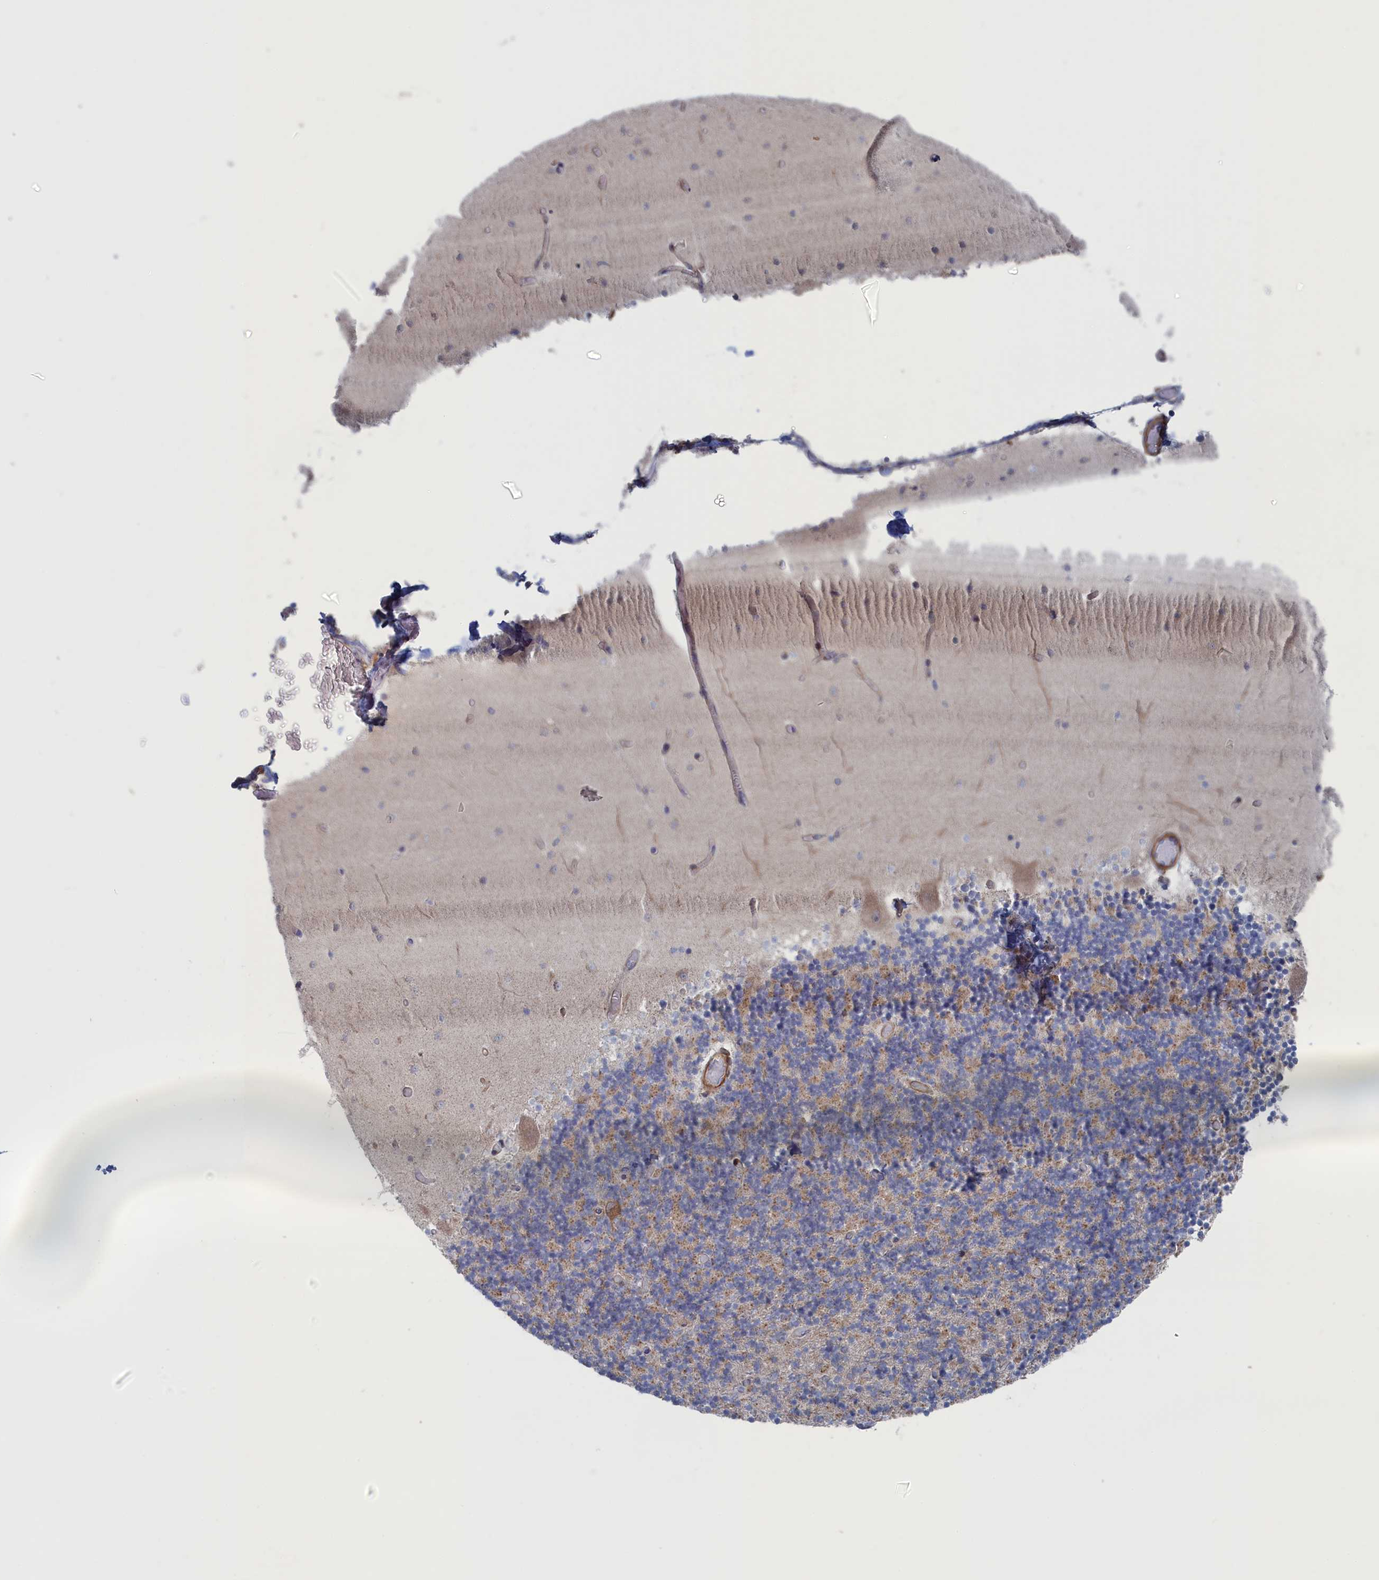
{"staining": {"intensity": "moderate", "quantity": "25%-75%", "location": "cytoplasmic/membranous"}, "tissue": "cerebellum", "cell_type": "Cells in granular layer", "image_type": "normal", "snomed": [{"axis": "morphology", "description": "Normal tissue, NOS"}, {"axis": "topography", "description": "Cerebellum"}], "caption": "Cerebellum stained with immunohistochemistry demonstrates moderate cytoplasmic/membranous staining in approximately 25%-75% of cells in granular layer. The staining is performed using DAB (3,3'-diaminobenzidine) brown chromogen to label protein expression. The nuclei are counter-stained blue using hematoxylin.", "gene": "FILIP1L", "patient": {"sex": "female", "age": 28}}